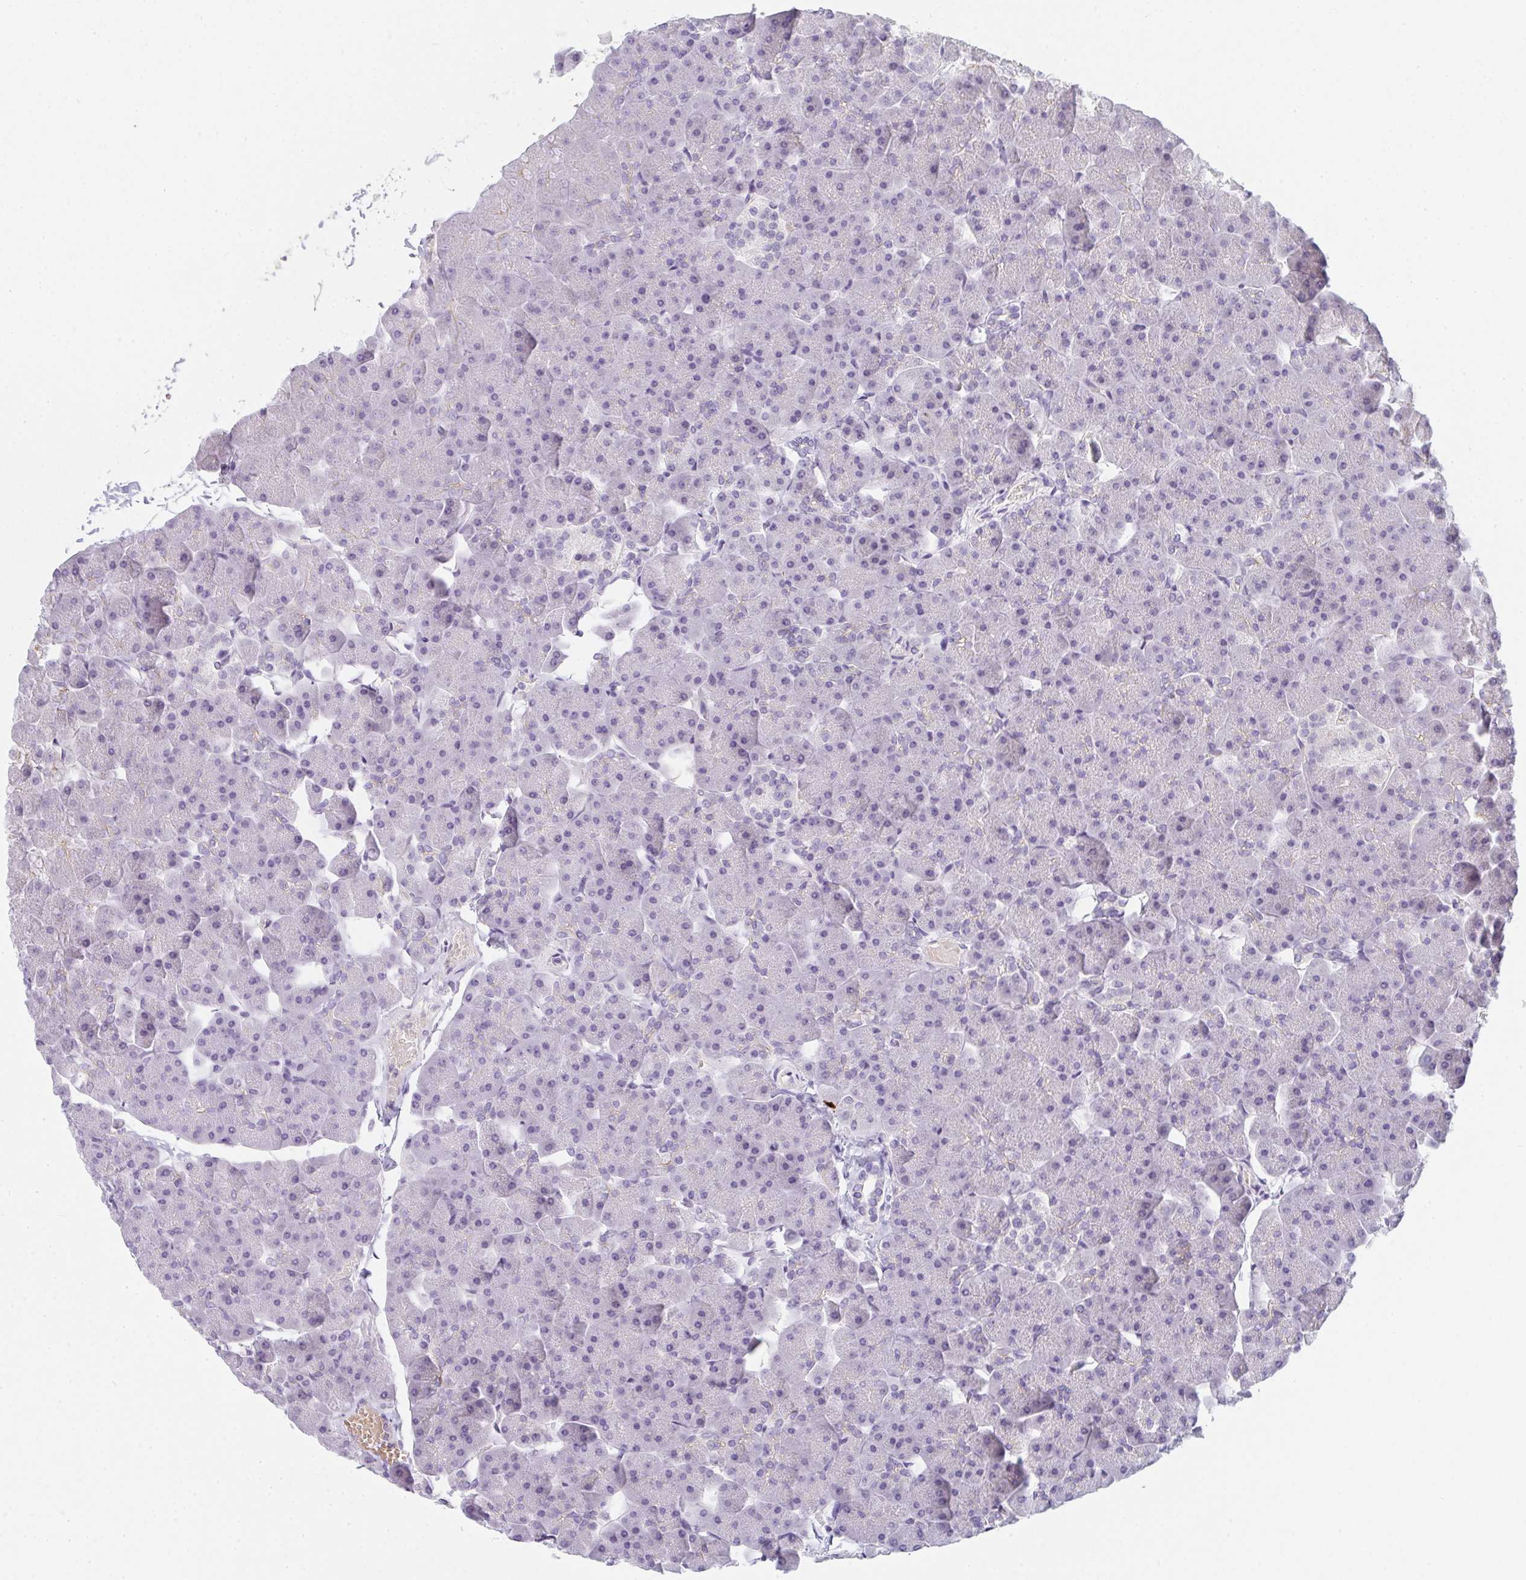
{"staining": {"intensity": "negative", "quantity": "none", "location": "none"}, "tissue": "pancreas", "cell_type": "Exocrine glandular cells", "image_type": "normal", "snomed": [{"axis": "morphology", "description": "Normal tissue, NOS"}, {"axis": "topography", "description": "Pancreas"}], "caption": "This is a image of IHC staining of benign pancreas, which shows no staining in exocrine glandular cells. (DAB immunohistochemistry with hematoxylin counter stain).", "gene": "CACNA1S", "patient": {"sex": "male", "age": 35}}